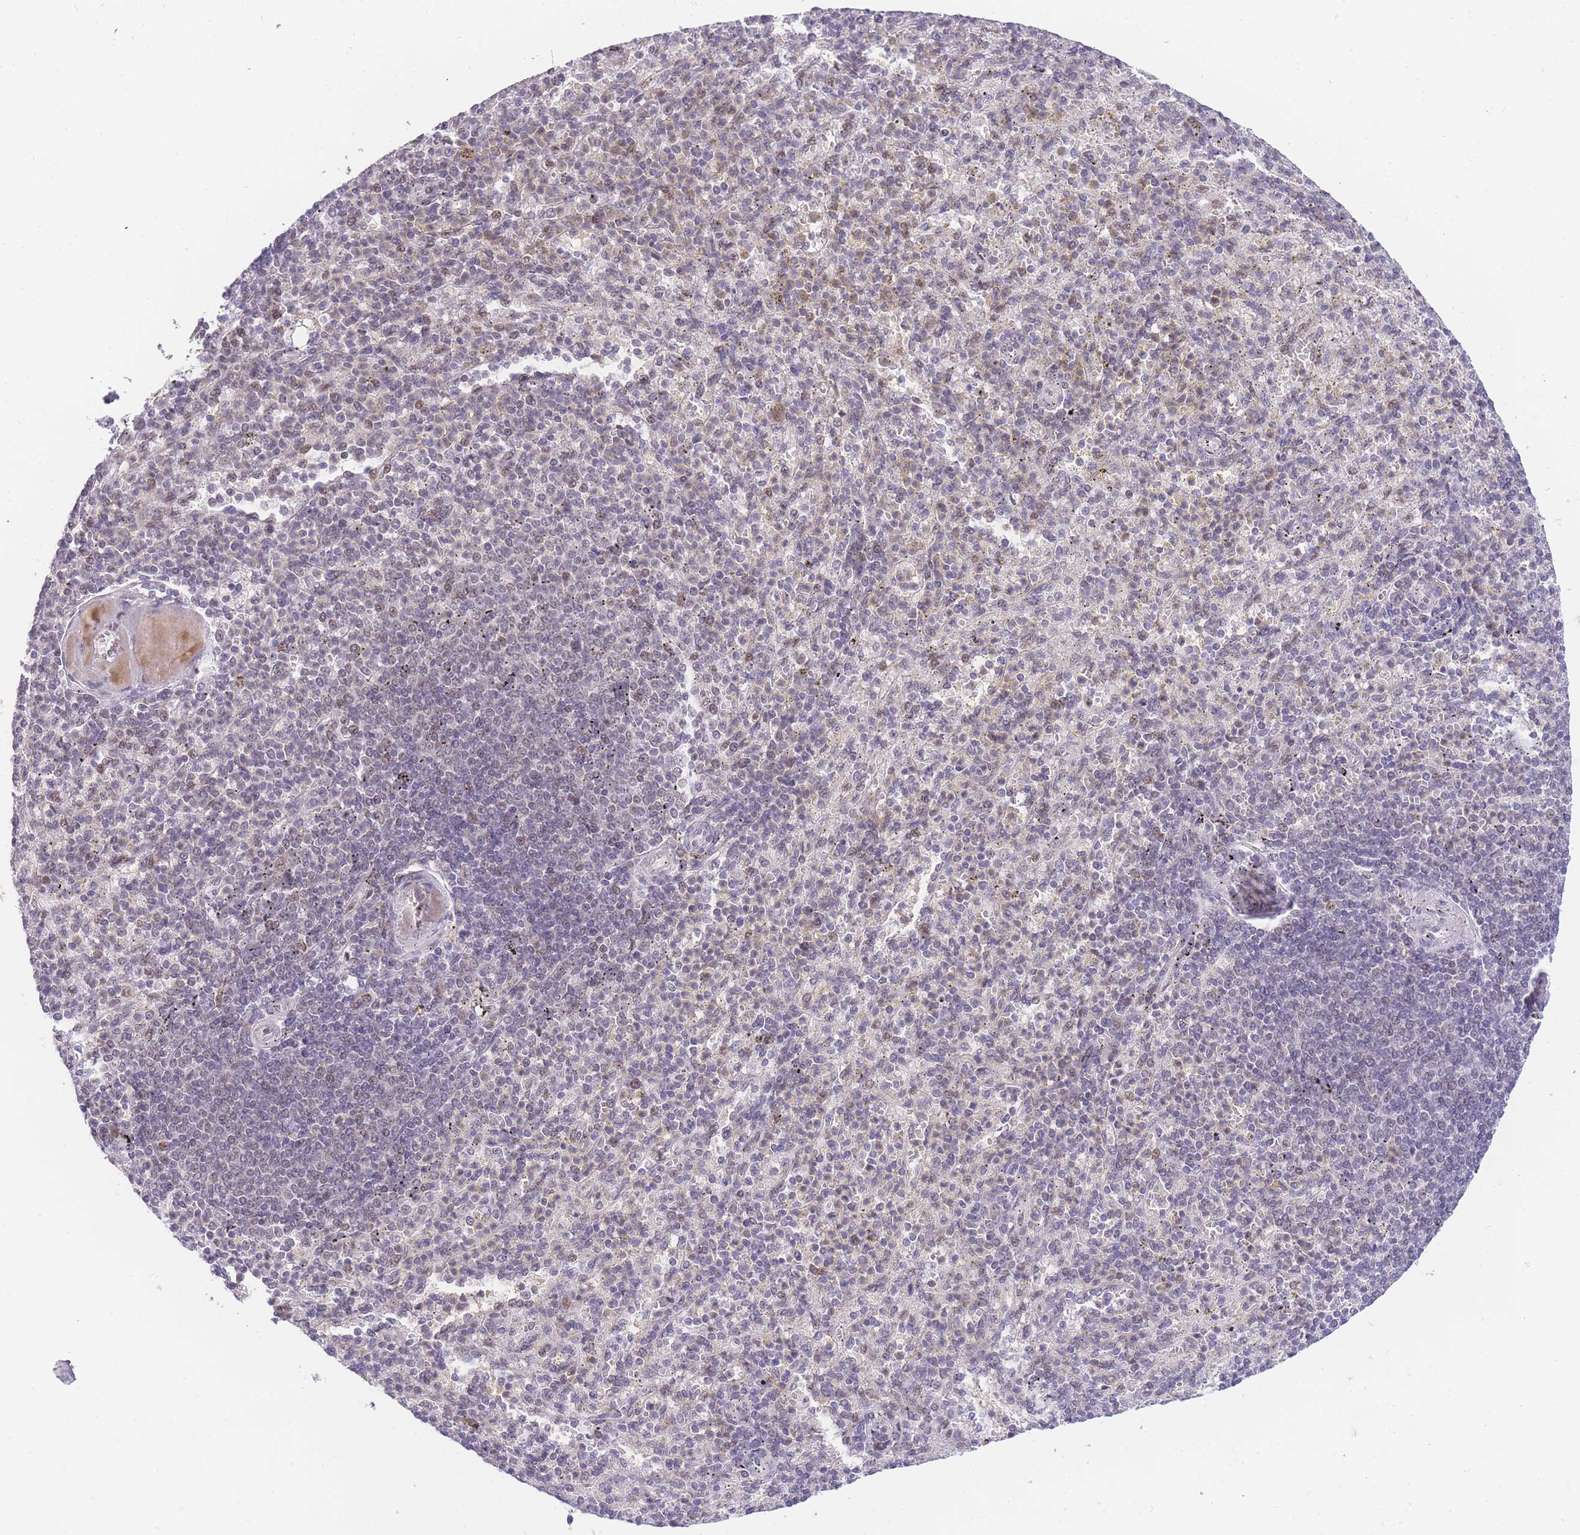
{"staining": {"intensity": "weak", "quantity": "<25%", "location": "nuclear"}, "tissue": "spleen", "cell_type": "Cells in red pulp", "image_type": "normal", "snomed": [{"axis": "morphology", "description": "Normal tissue, NOS"}, {"axis": "topography", "description": "Spleen"}], "caption": "This micrograph is of normal spleen stained with IHC to label a protein in brown with the nuclei are counter-stained blue. There is no staining in cells in red pulp.", "gene": "PUS10", "patient": {"sex": "female", "age": 74}}